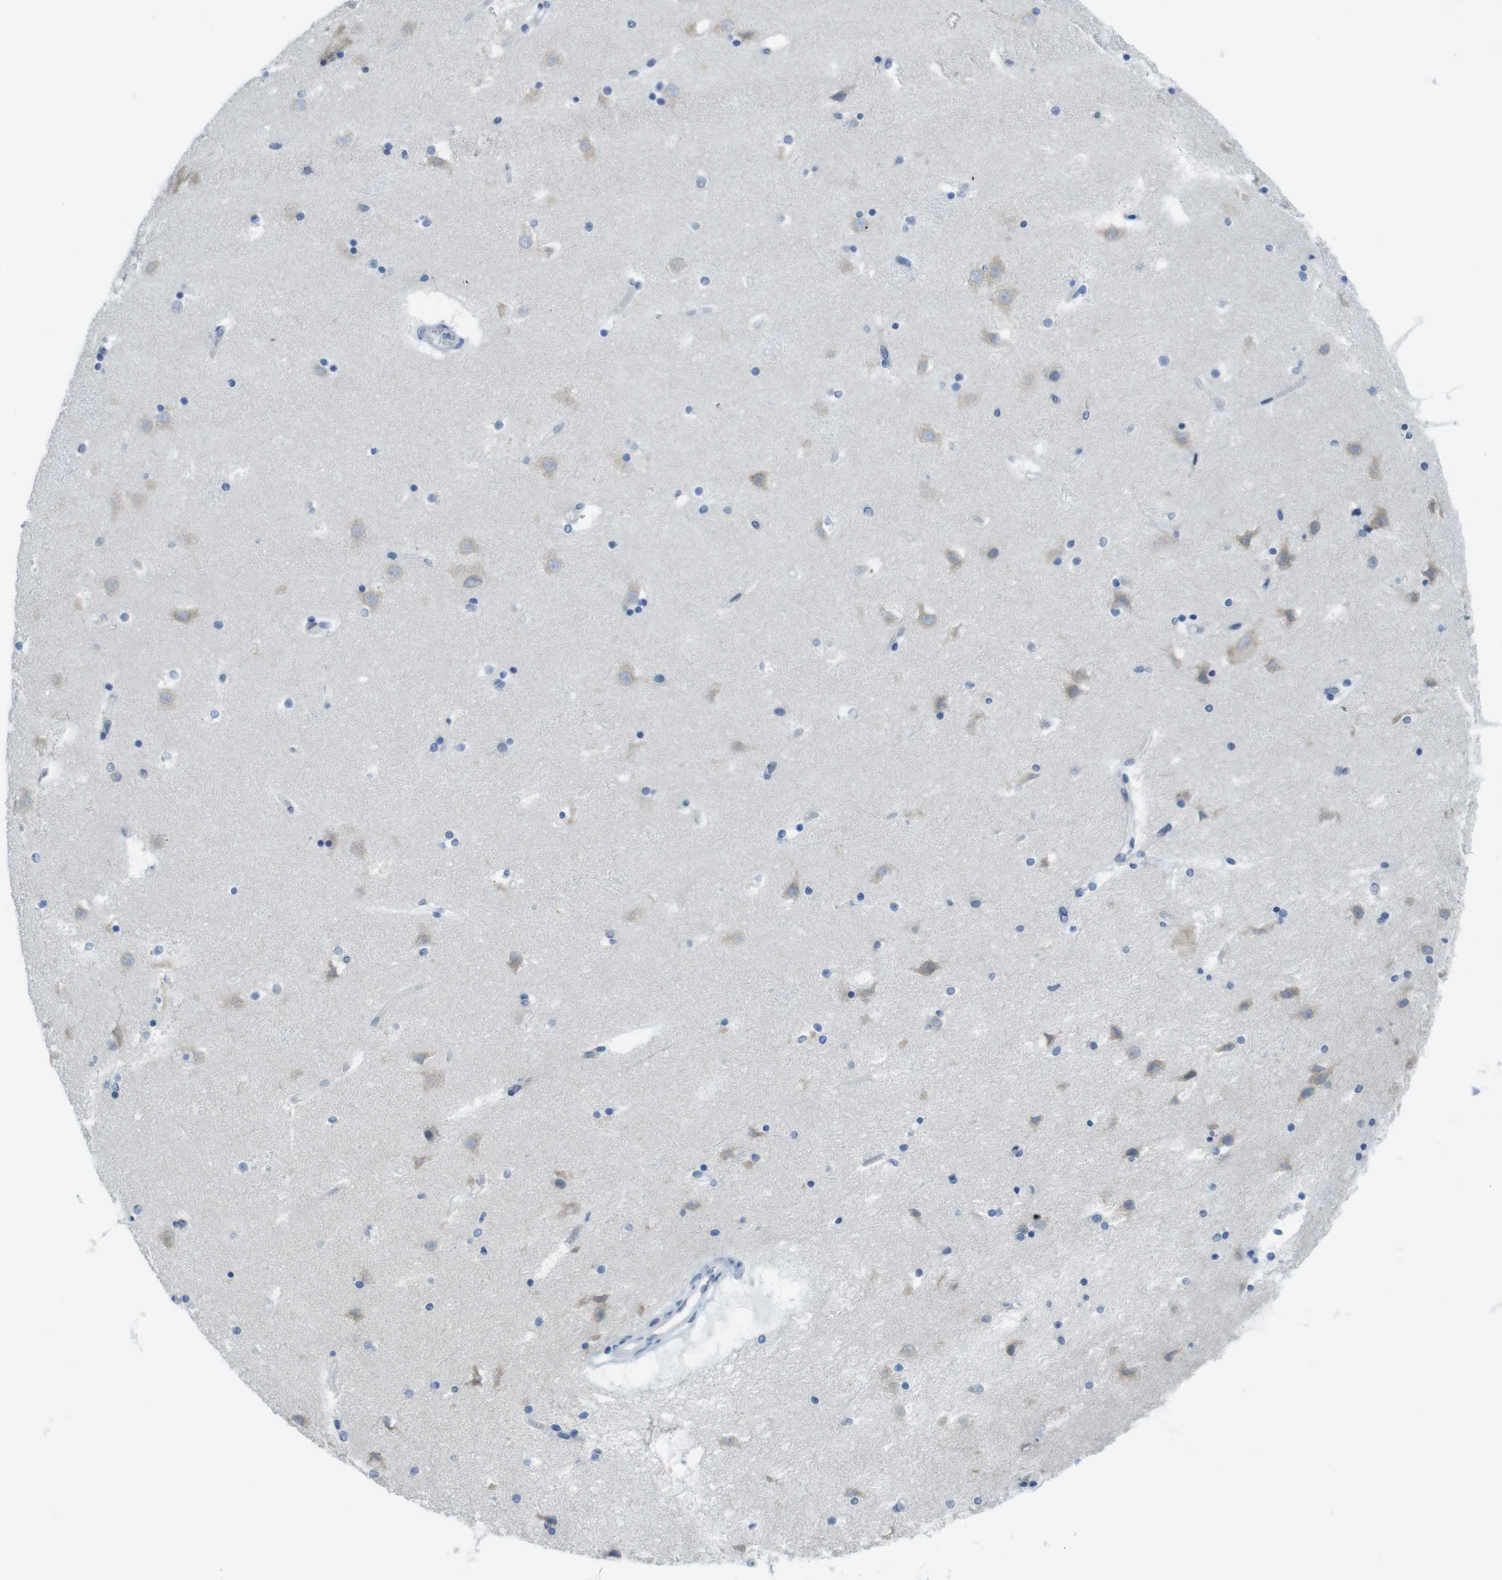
{"staining": {"intensity": "negative", "quantity": "none", "location": "none"}, "tissue": "caudate", "cell_type": "Glial cells", "image_type": "normal", "snomed": [{"axis": "morphology", "description": "Normal tissue, NOS"}, {"axis": "topography", "description": "Lateral ventricle wall"}], "caption": "This is an immunohistochemistry (IHC) image of normal caudate. There is no positivity in glial cells.", "gene": "CLPTM1L", "patient": {"sex": "male", "age": 45}}